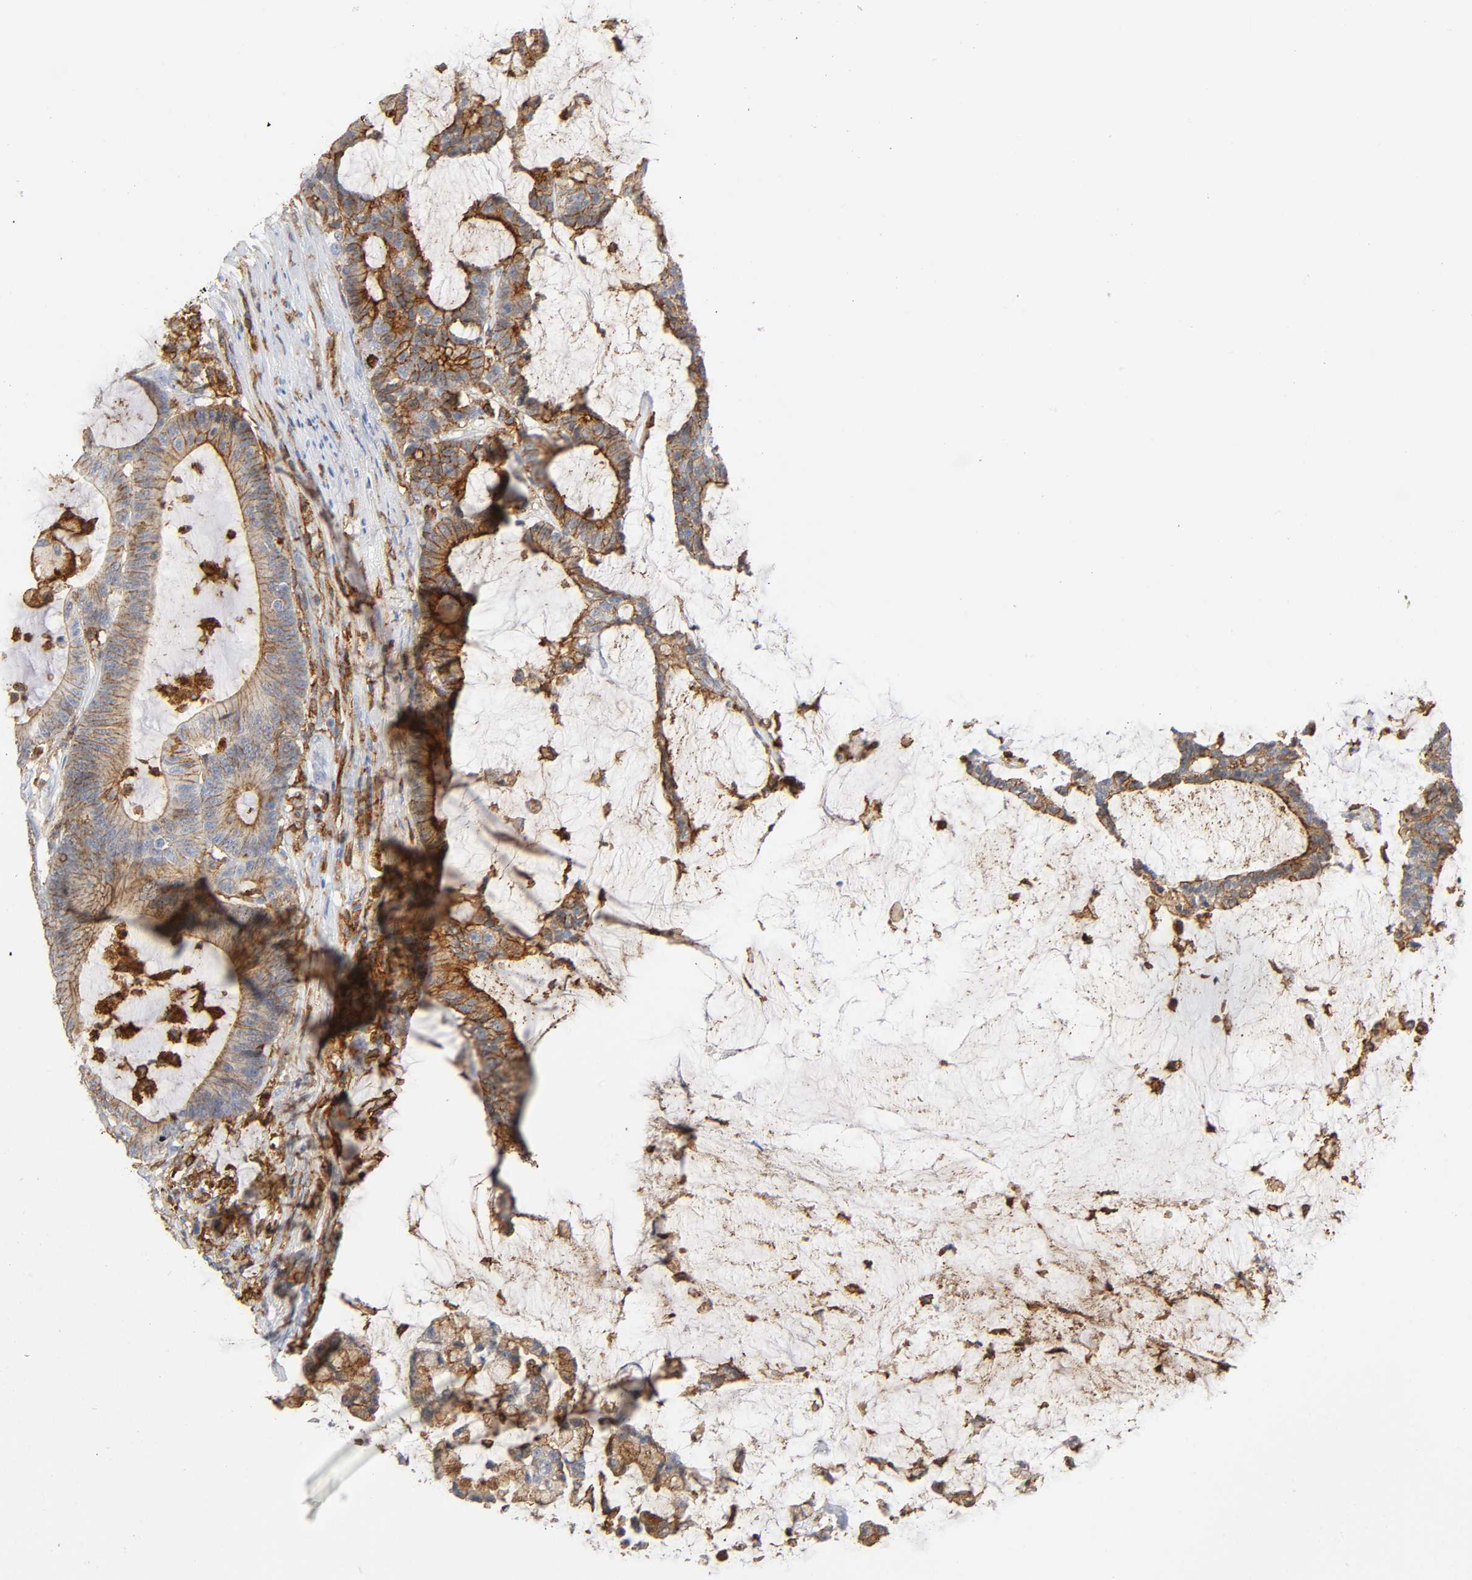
{"staining": {"intensity": "weak", "quantity": "25%-75%", "location": "cytoplasmic/membranous"}, "tissue": "colorectal cancer", "cell_type": "Tumor cells", "image_type": "cancer", "snomed": [{"axis": "morphology", "description": "Adenocarcinoma, NOS"}, {"axis": "topography", "description": "Colon"}], "caption": "An image of human adenocarcinoma (colorectal) stained for a protein reveals weak cytoplasmic/membranous brown staining in tumor cells.", "gene": "LYN", "patient": {"sex": "female", "age": 84}}